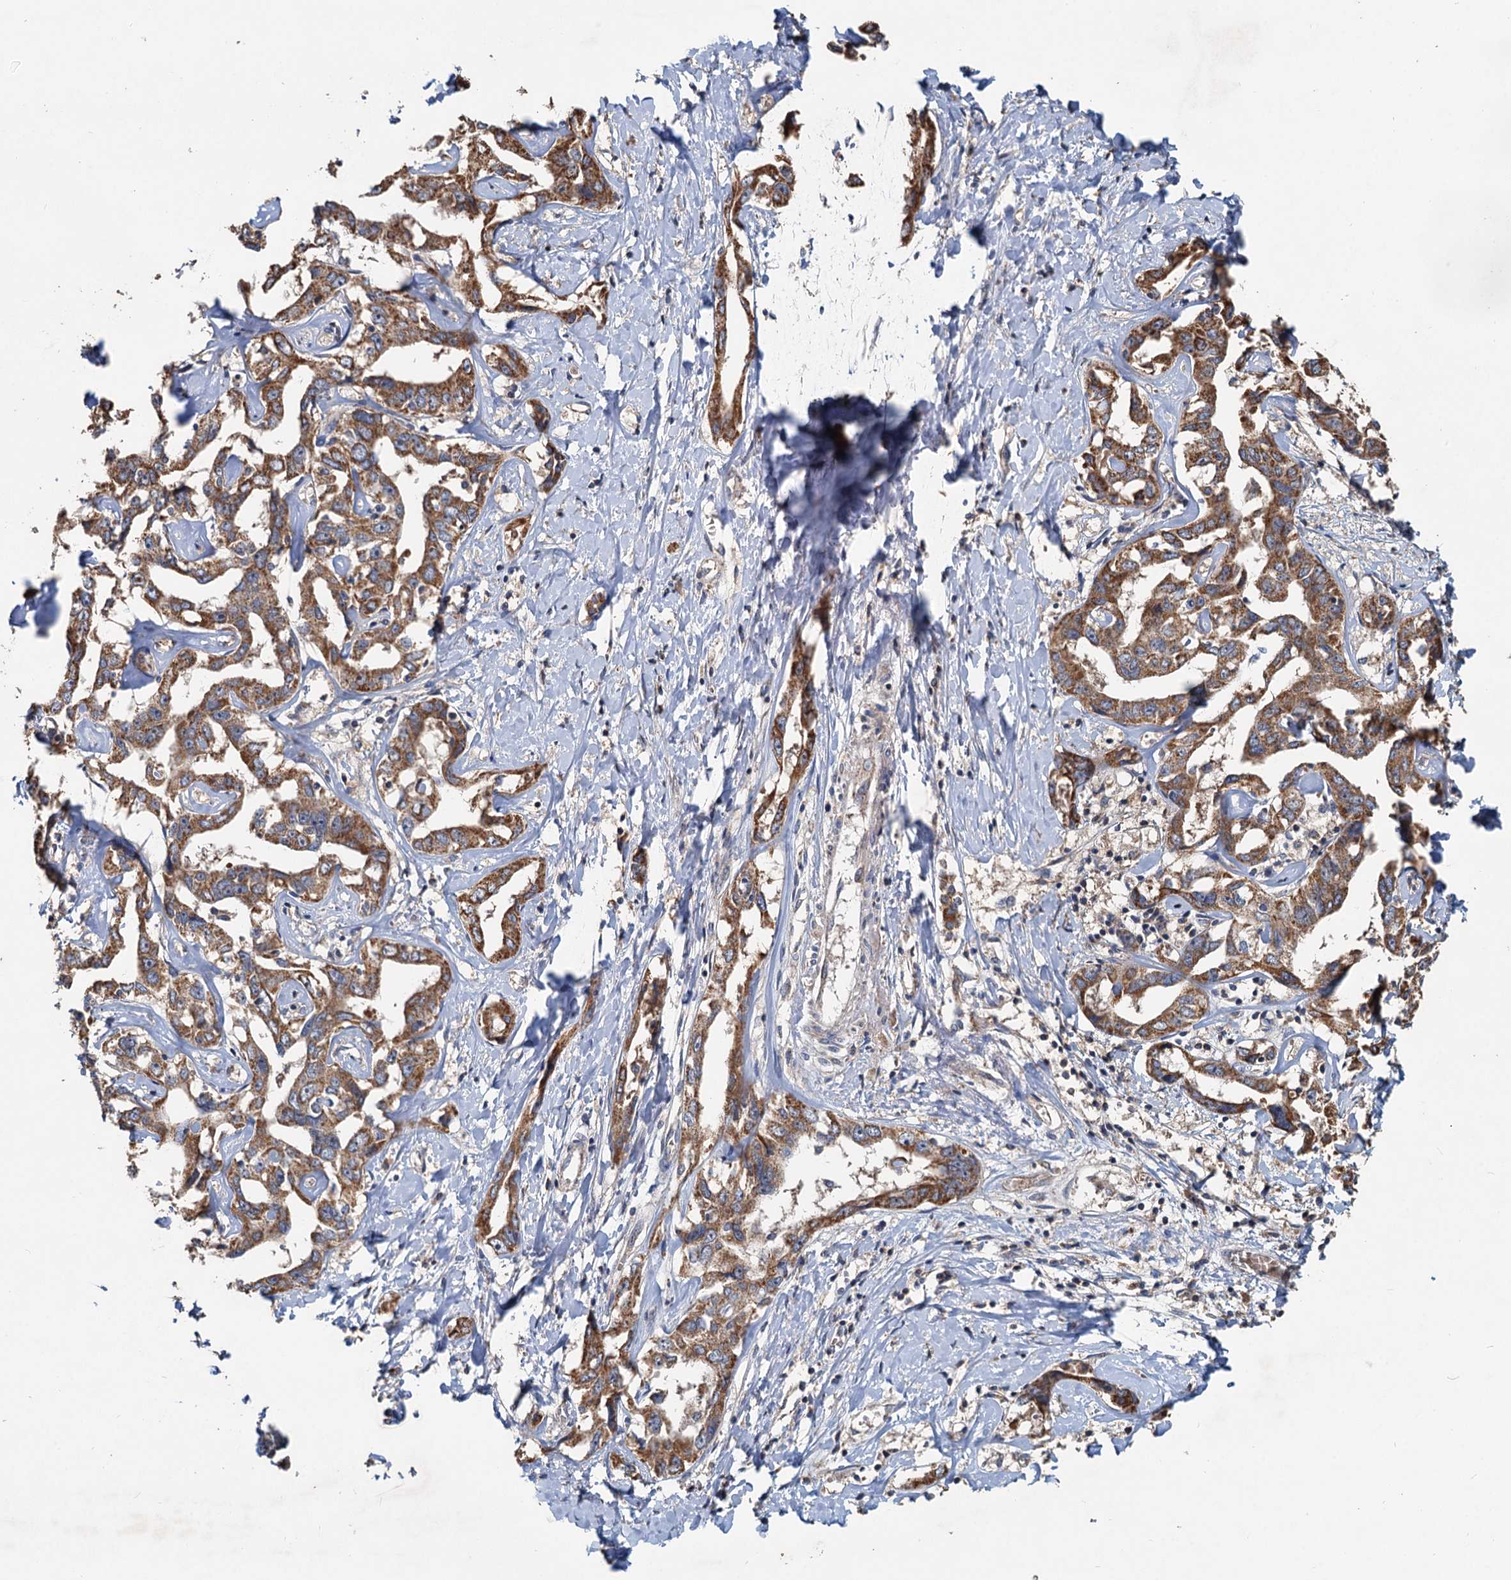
{"staining": {"intensity": "moderate", "quantity": ">75%", "location": "cytoplasmic/membranous"}, "tissue": "liver cancer", "cell_type": "Tumor cells", "image_type": "cancer", "snomed": [{"axis": "morphology", "description": "Cholangiocarcinoma"}, {"axis": "topography", "description": "Liver"}], "caption": "Brown immunohistochemical staining in human liver cholangiocarcinoma shows moderate cytoplasmic/membranous staining in about >75% of tumor cells. (DAB (3,3'-diaminobenzidine) IHC, brown staining for protein, blue staining for nuclei).", "gene": "OTUB1", "patient": {"sex": "male", "age": 59}}